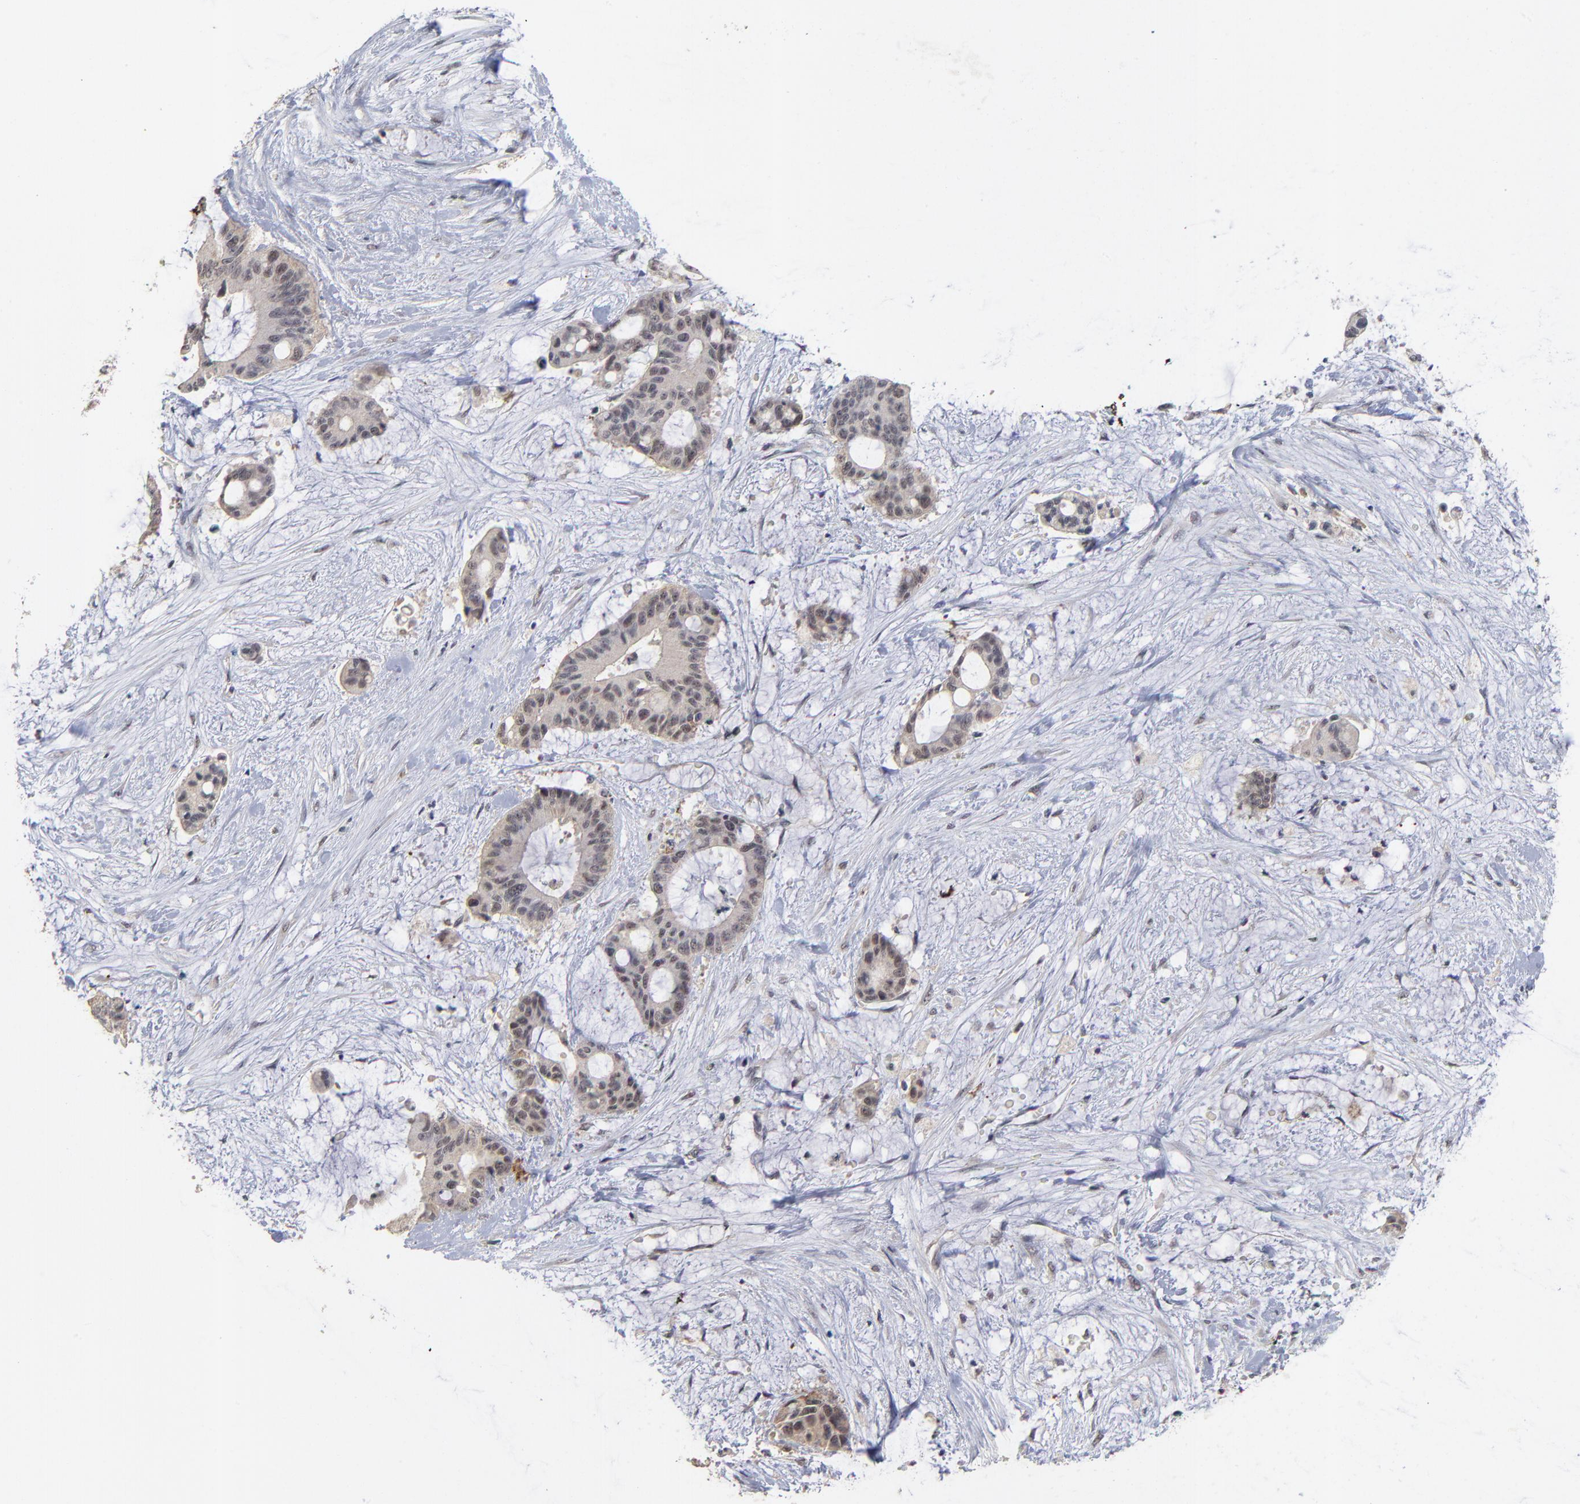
{"staining": {"intensity": "weak", "quantity": "<25%", "location": "nuclear"}, "tissue": "liver cancer", "cell_type": "Tumor cells", "image_type": "cancer", "snomed": [{"axis": "morphology", "description": "Cholangiocarcinoma"}, {"axis": "topography", "description": "Liver"}], "caption": "Human liver cholangiocarcinoma stained for a protein using immunohistochemistry (IHC) exhibits no expression in tumor cells.", "gene": "WSB1", "patient": {"sex": "female", "age": 73}}